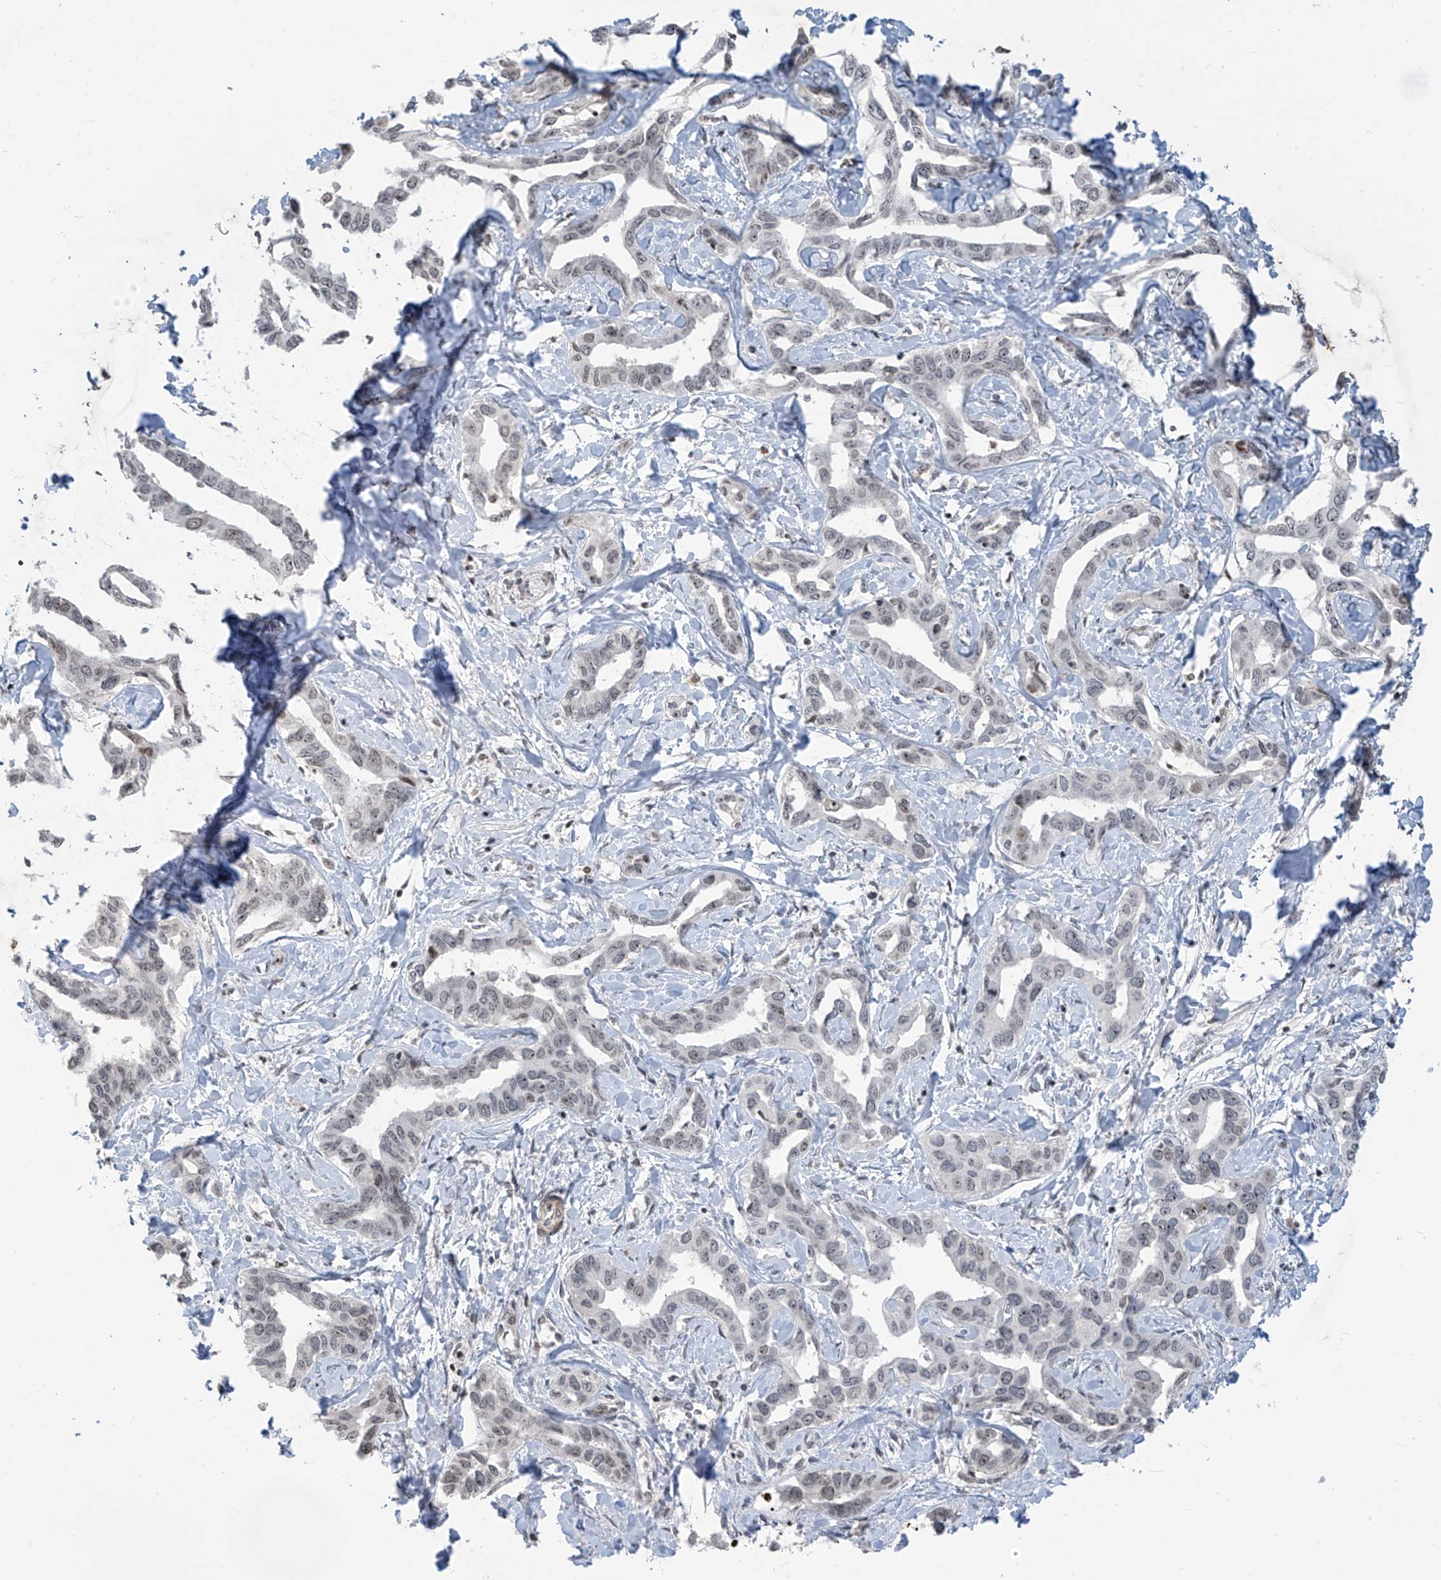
{"staining": {"intensity": "weak", "quantity": ">75%", "location": "nuclear"}, "tissue": "liver cancer", "cell_type": "Tumor cells", "image_type": "cancer", "snomed": [{"axis": "morphology", "description": "Cholangiocarcinoma"}, {"axis": "topography", "description": "Liver"}], "caption": "Protein staining shows weak nuclear expression in approximately >75% of tumor cells in liver cancer. (DAB IHC, brown staining for protein, blue staining for nuclei).", "gene": "METAP1D", "patient": {"sex": "male", "age": 59}}